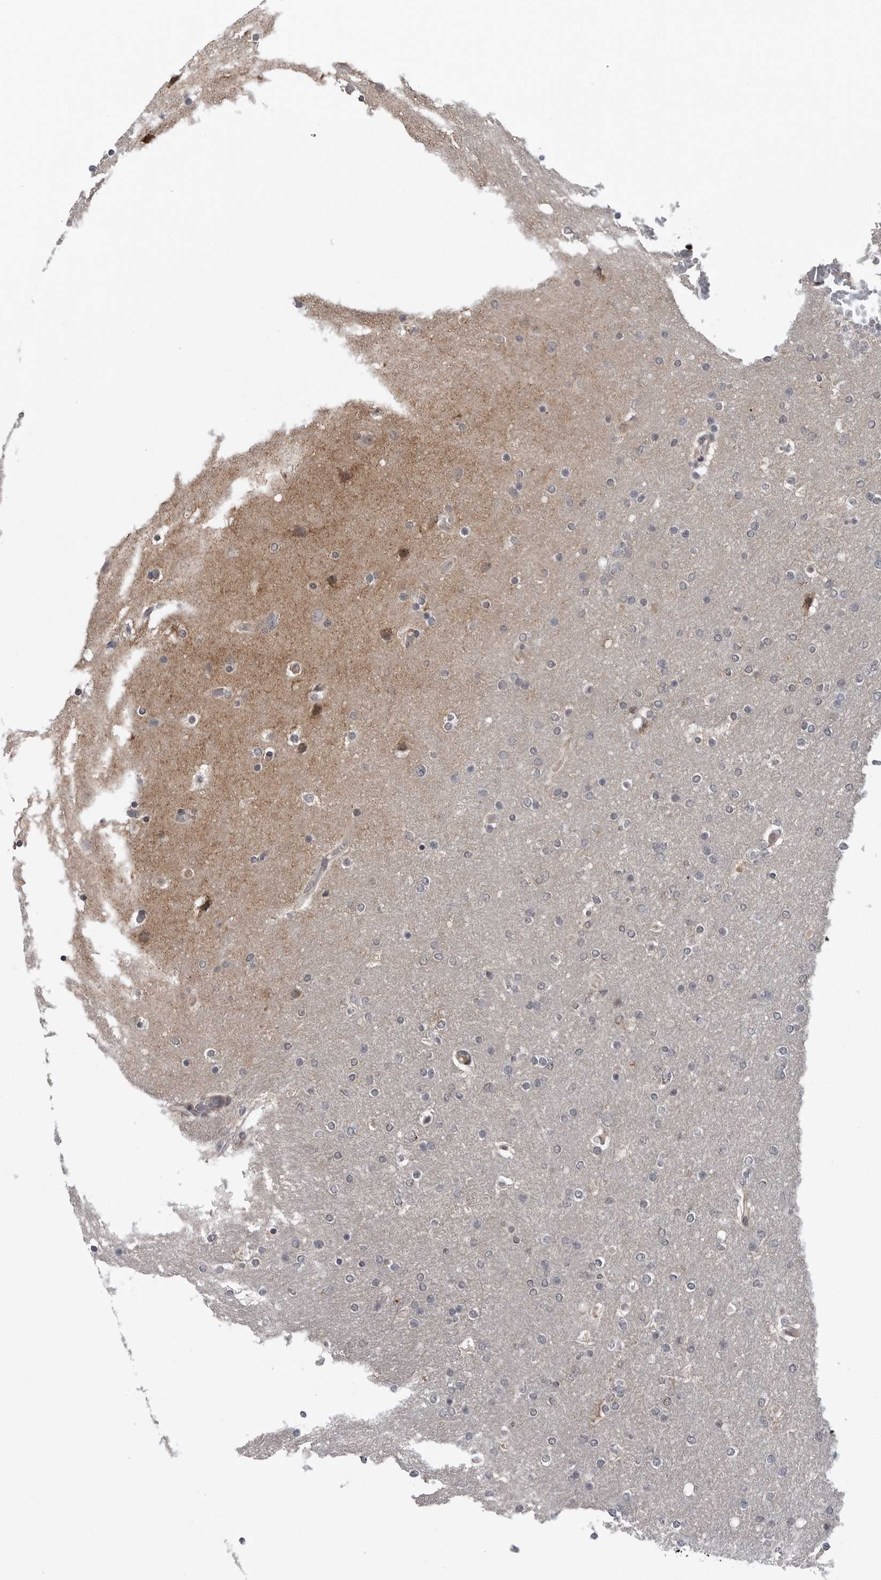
{"staining": {"intensity": "negative", "quantity": "none", "location": "none"}, "tissue": "glioma", "cell_type": "Tumor cells", "image_type": "cancer", "snomed": [{"axis": "morphology", "description": "Glioma, malignant, High grade"}, {"axis": "topography", "description": "Cerebral cortex"}], "caption": "A histopathology image of malignant high-grade glioma stained for a protein demonstrates no brown staining in tumor cells. The staining was performed using DAB to visualize the protein expression in brown, while the nuclei were stained in blue with hematoxylin (Magnification: 20x).", "gene": "FAAP100", "patient": {"sex": "female", "age": 36}}